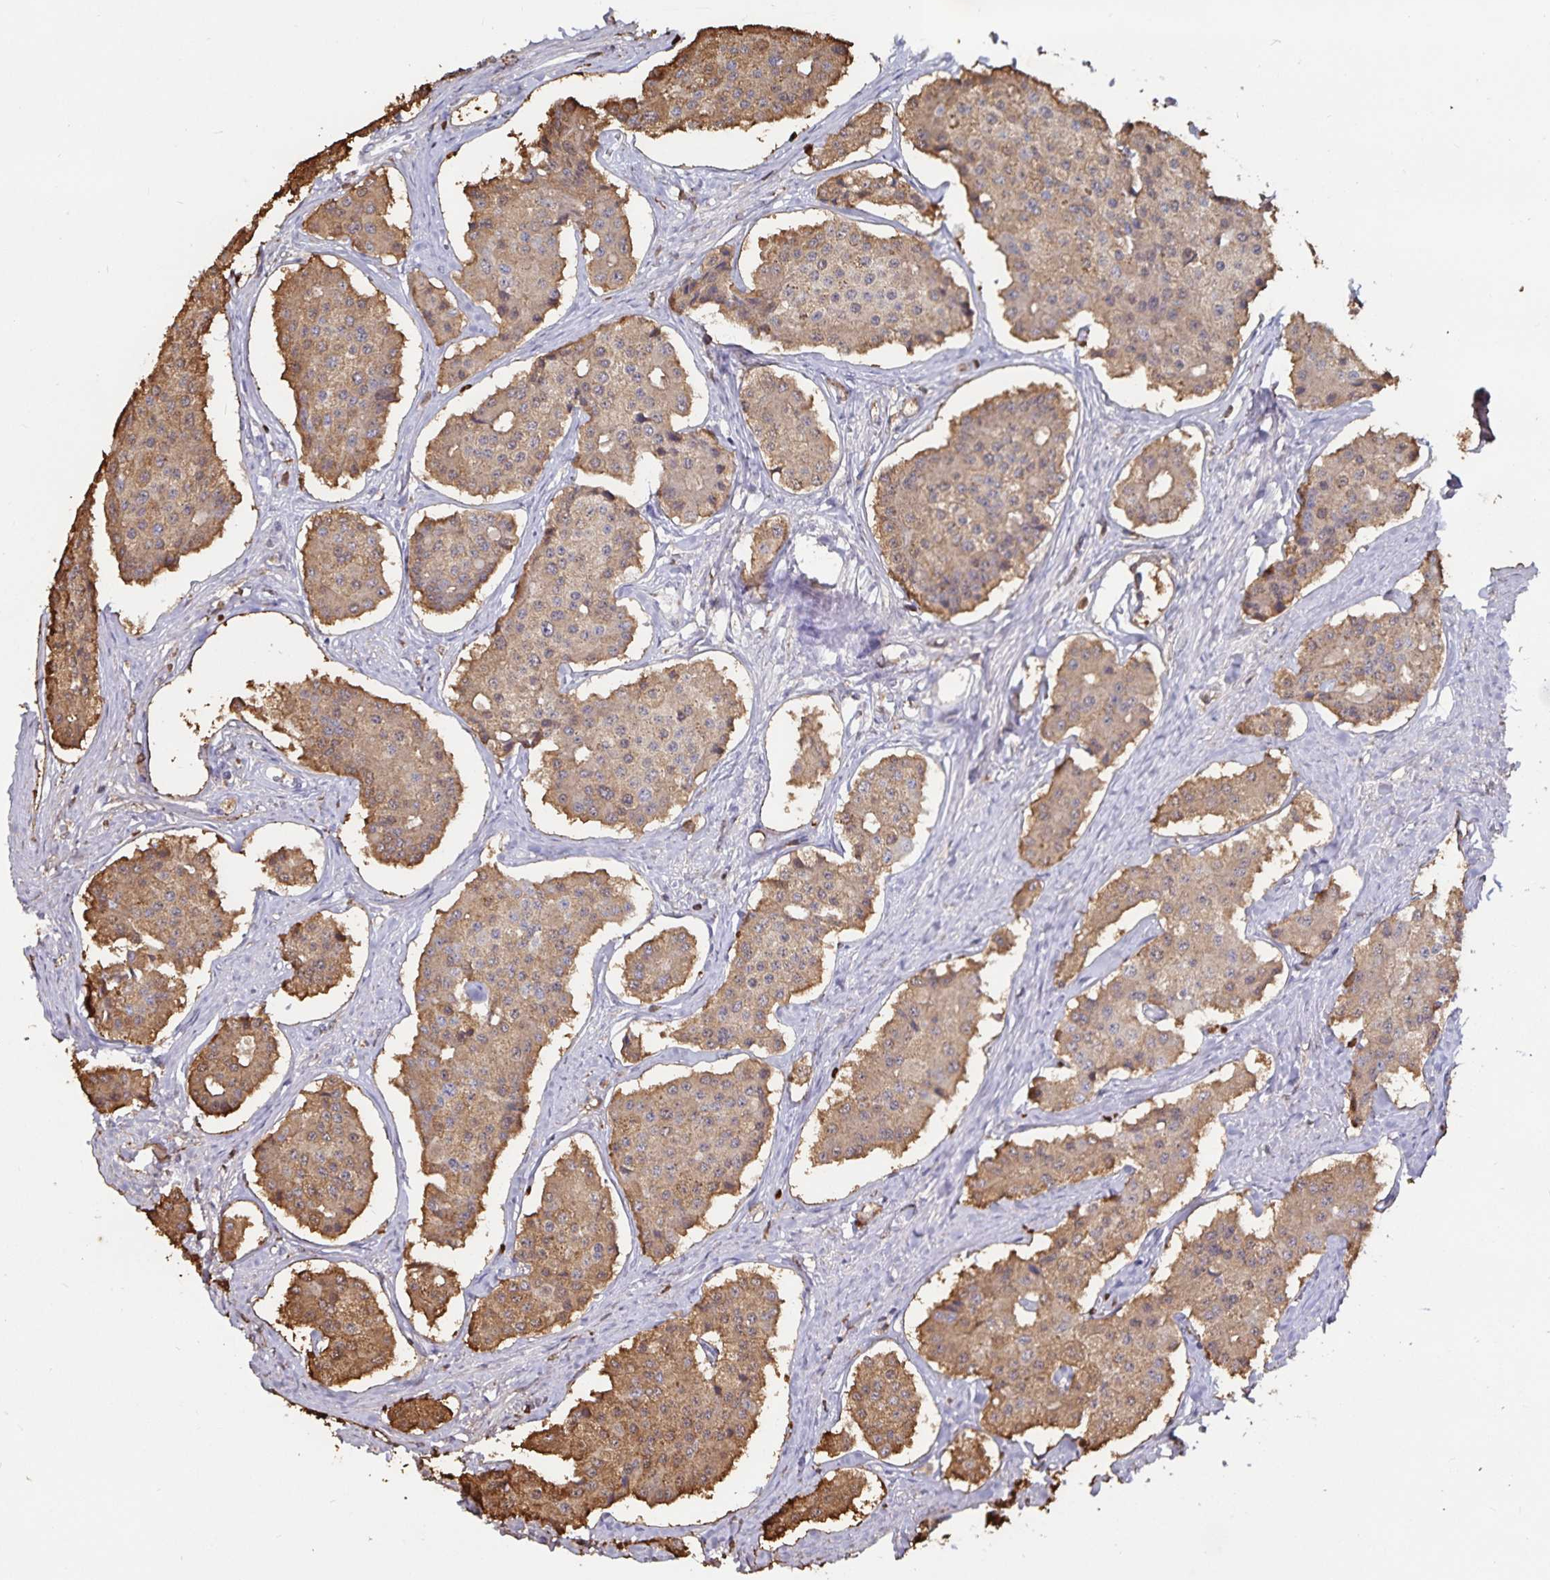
{"staining": {"intensity": "moderate", "quantity": ">75%", "location": "cytoplasmic/membranous"}, "tissue": "carcinoid", "cell_type": "Tumor cells", "image_type": "cancer", "snomed": [{"axis": "morphology", "description": "Carcinoid, malignant, NOS"}, {"axis": "topography", "description": "Small intestine"}], "caption": "IHC (DAB (3,3'-diaminobenzidine)) staining of carcinoid reveals moderate cytoplasmic/membranous protein expression in approximately >75% of tumor cells.", "gene": "GPR137", "patient": {"sex": "female", "age": 65}}